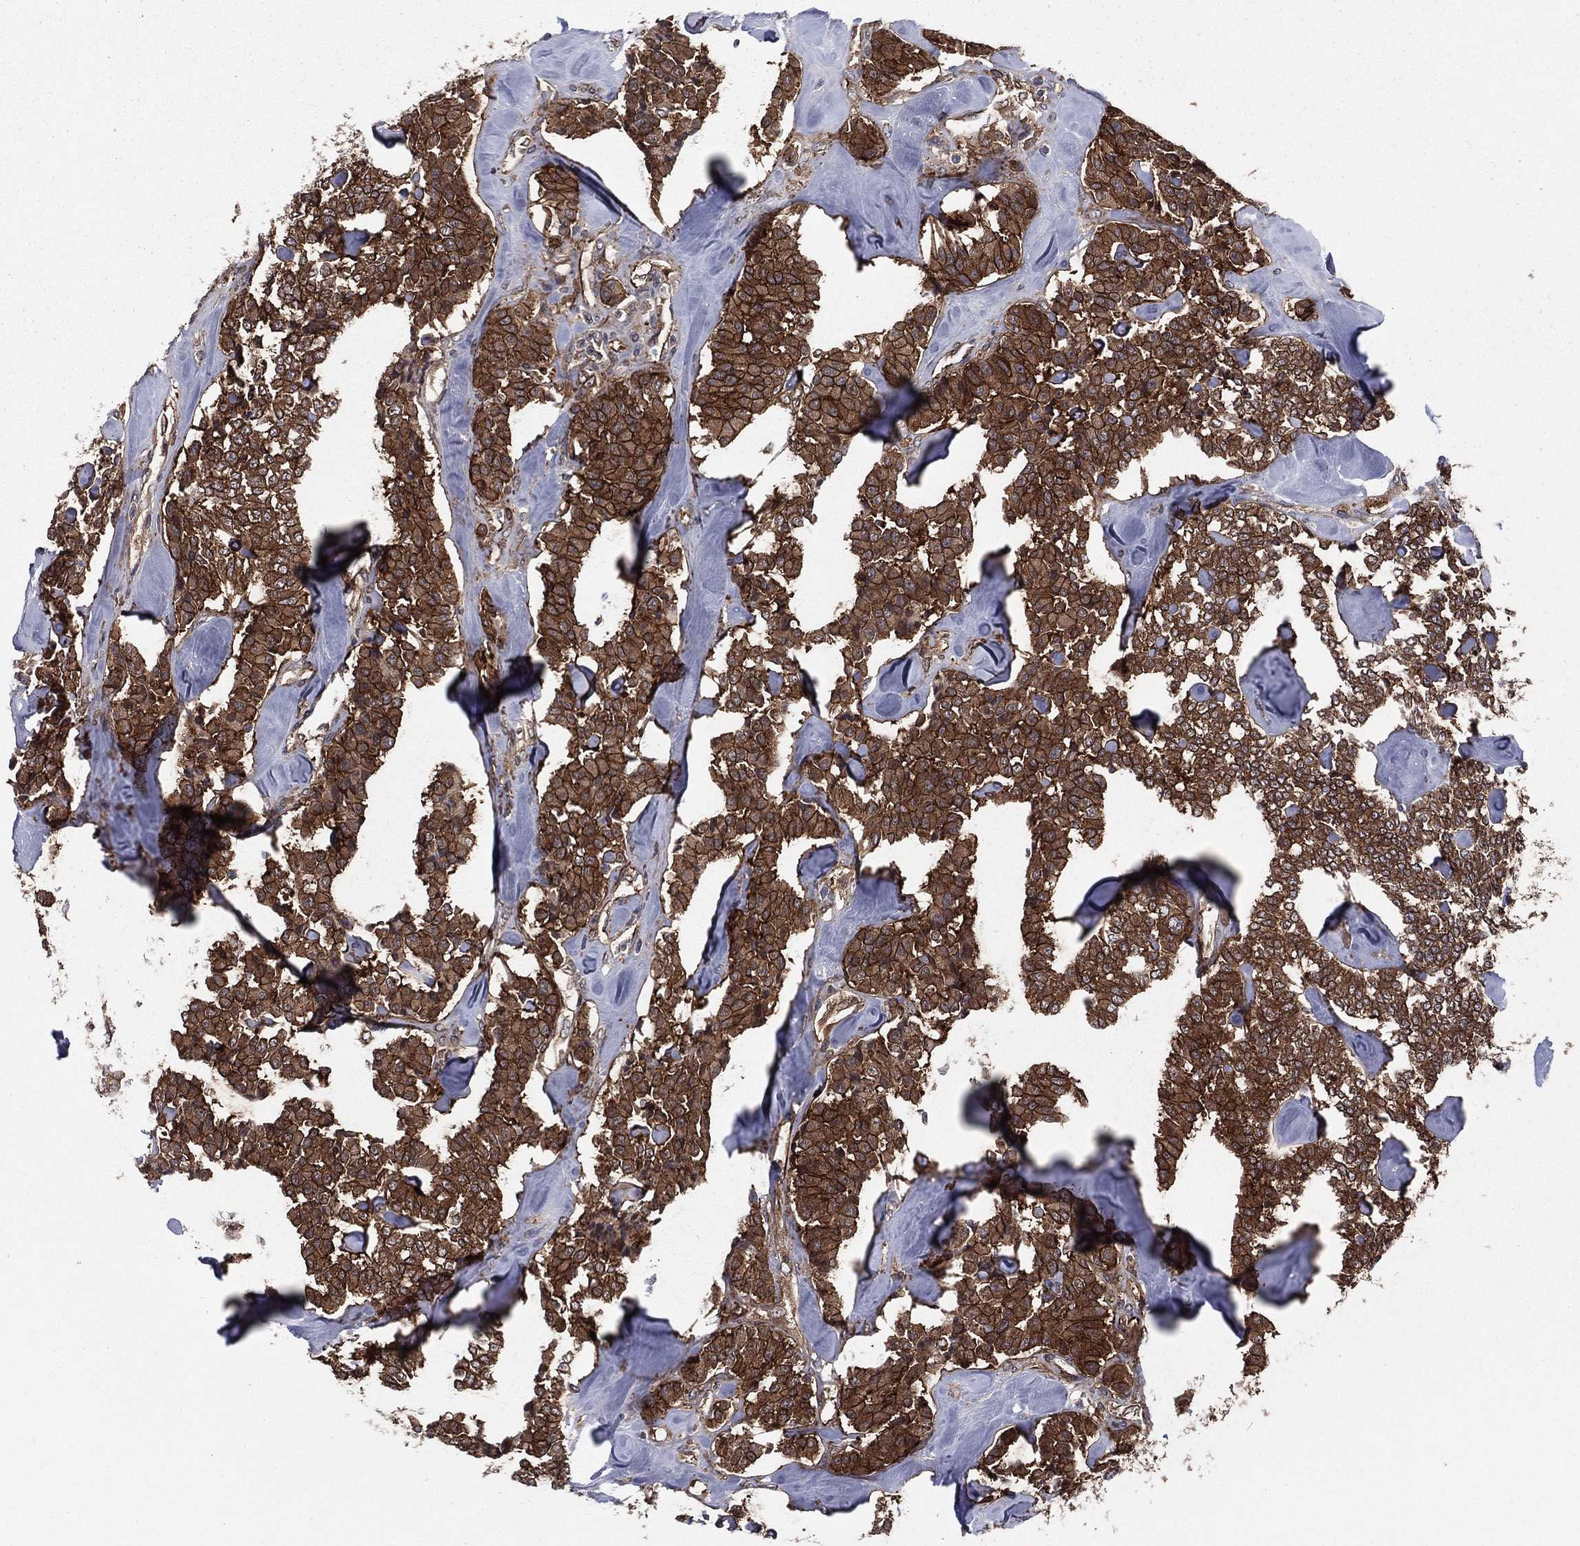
{"staining": {"intensity": "strong", "quantity": ">75%", "location": "cytoplasmic/membranous"}, "tissue": "carcinoid", "cell_type": "Tumor cells", "image_type": "cancer", "snomed": [{"axis": "morphology", "description": "Carcinoid, malignant, NOS"}, {"axis": "topography", "description": "Pancreas"}], "caption": "An immunohistochemistry histopathology image of neoplastic tissue is shown. Protein staining in brown highlights strong cytoplasmic/membranous positivity in carcinoid within tumor cells.", "gene": "CERT1", "patient": {"sex": "male", "age": 41}}